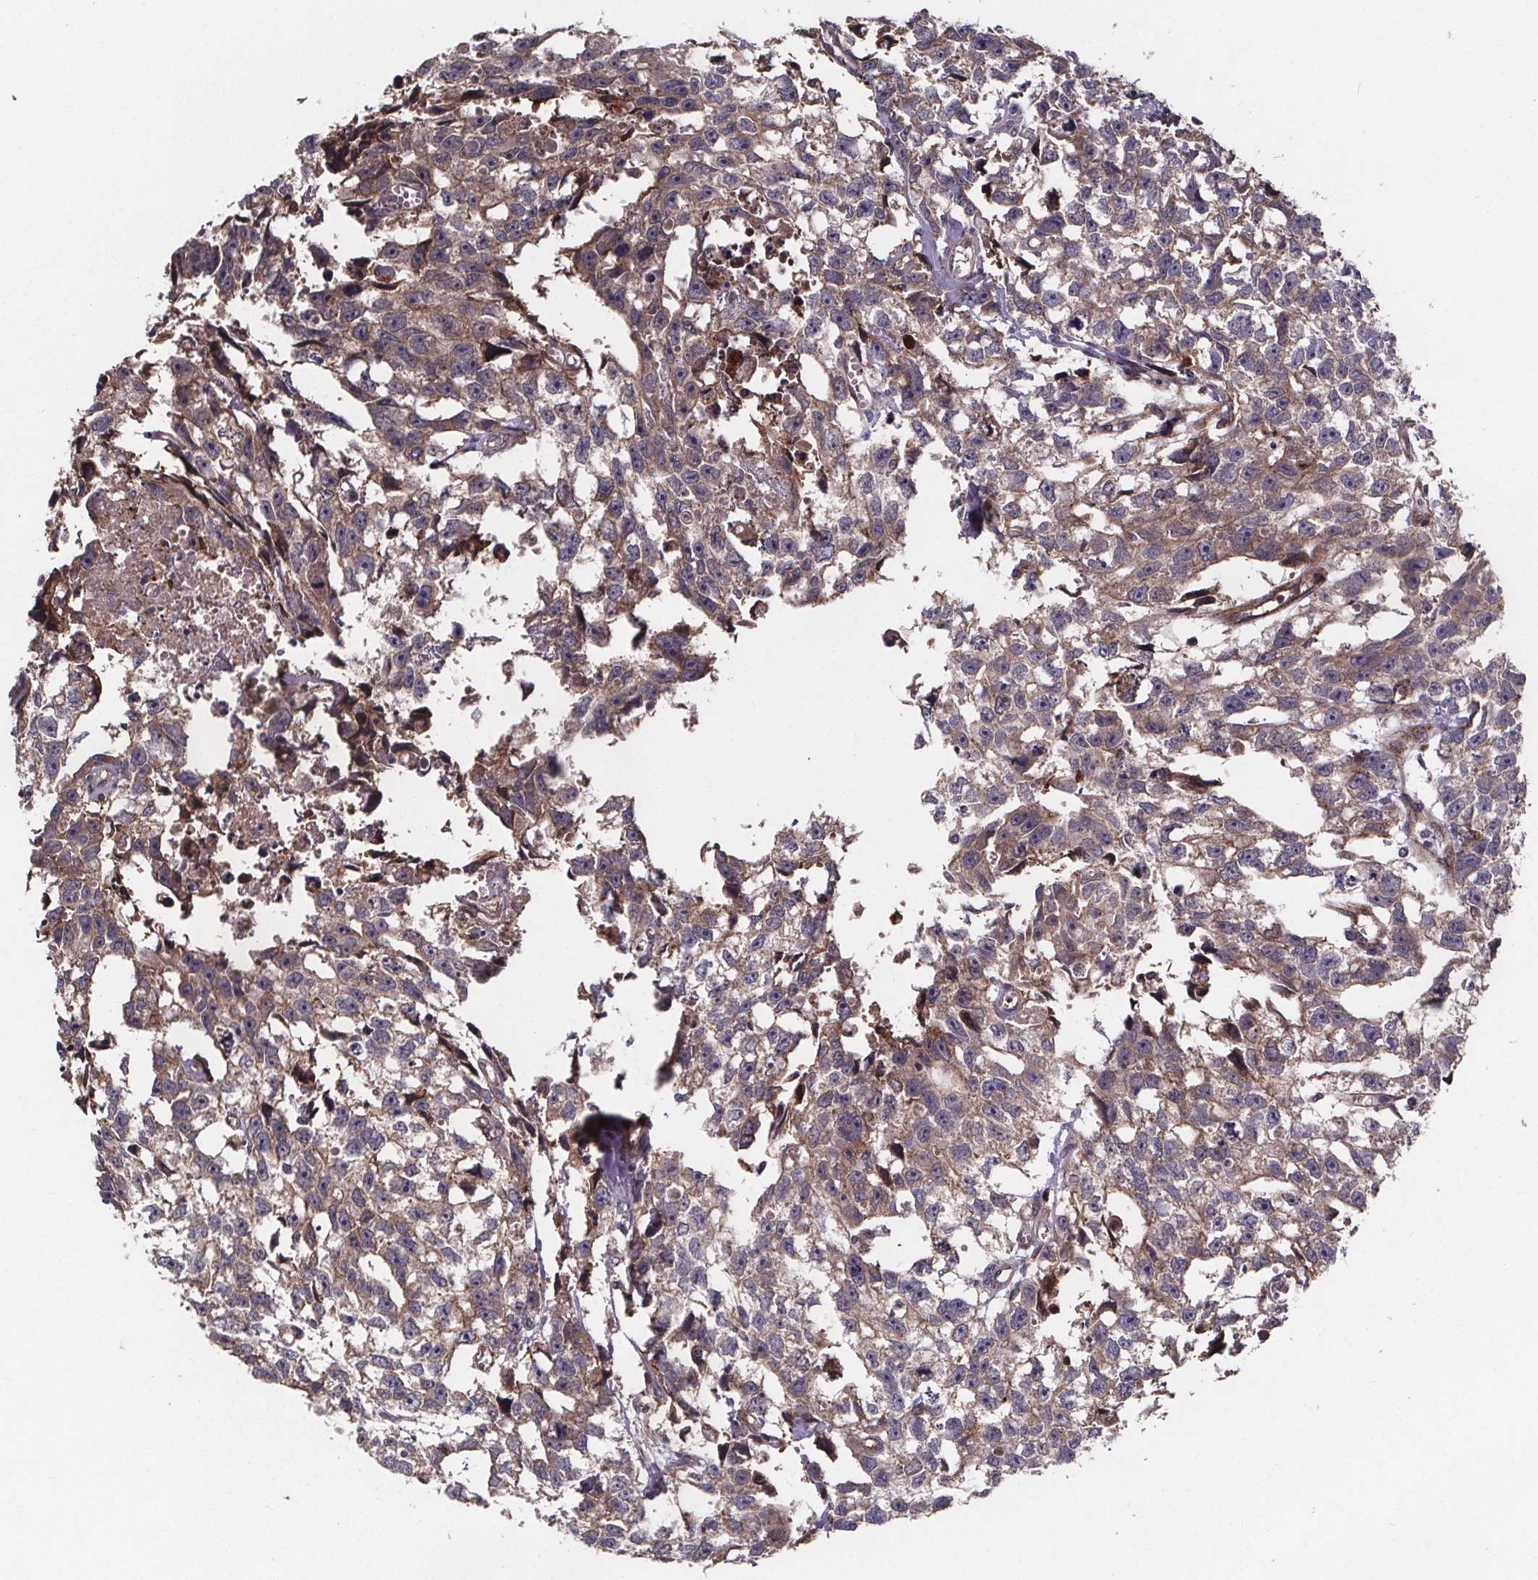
{"staining": {"intensity": "weak", "quantity": "25%-75%", "location": "cytoplasmic/membranous"}, "tissue": "testis cancer", "cell_type": "Tumor cells", "image_type": "cancer", "snomed": [{"axis": "morphology", "description": "Carcinoma, Embryonal, NOS"}, {"axis": "morphology", "description": "Teratoma, malignant, NOS"}, {"axis": "topography", "description": "Testis"}], "caption": "Immunohistochemistry (IHC) of human testis malignant teratoma displays low levels of weak cytoplasmic/membranous positivity in approximately 25%-75% of tumor cells. The staining was performed using DAB (3,3'-diaminobenzidine) to visualize the protein expression in brown, while the nuclei were stained in blue with hematoxylin (Magnification: 20x).", "gene": "FASTKD3", "patient": {"sex": "male", "age": 44}}